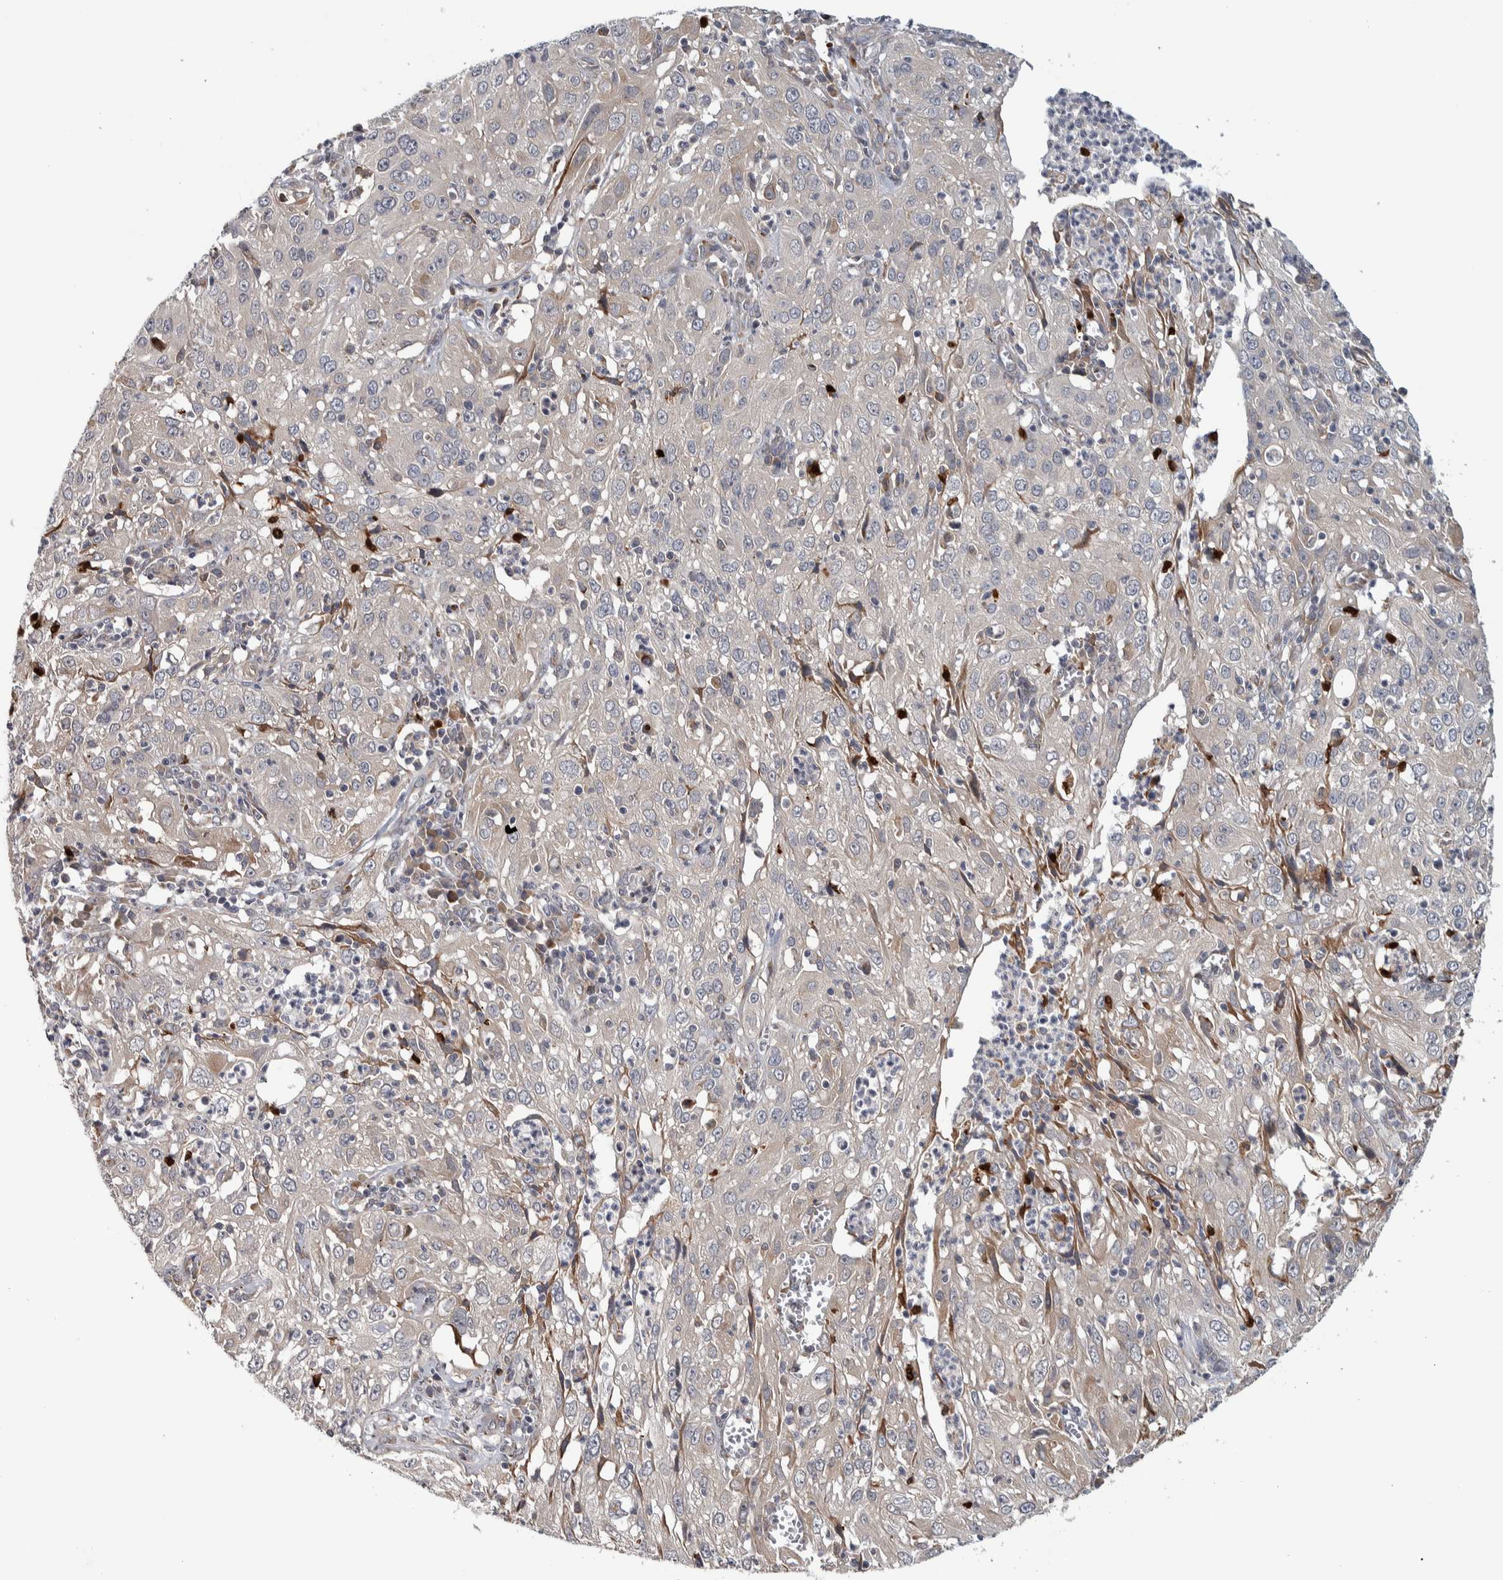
{"staining": {"intensity": "moderate", "quantity": "<25%", "location": "cytoplasmic/membranous"}, "tissue": "cervical cancer", "cell_type": "Tumor cells", "image_type": "cancer", "snomed": [{"axis": "morphology", "description": "Squamous cell carcinoma, NOS"}, {"axis": "topography", "description": "Cervix"}], "caption": "Immunohistochemistry of human cervical squamous cell carcinoma exhibits low levels of moderate cytoplasmic/membranous staining in approximately <25% of tumor cells.", "gene": "ADPRM", "patient": {"sex": "female", "age": 32}}